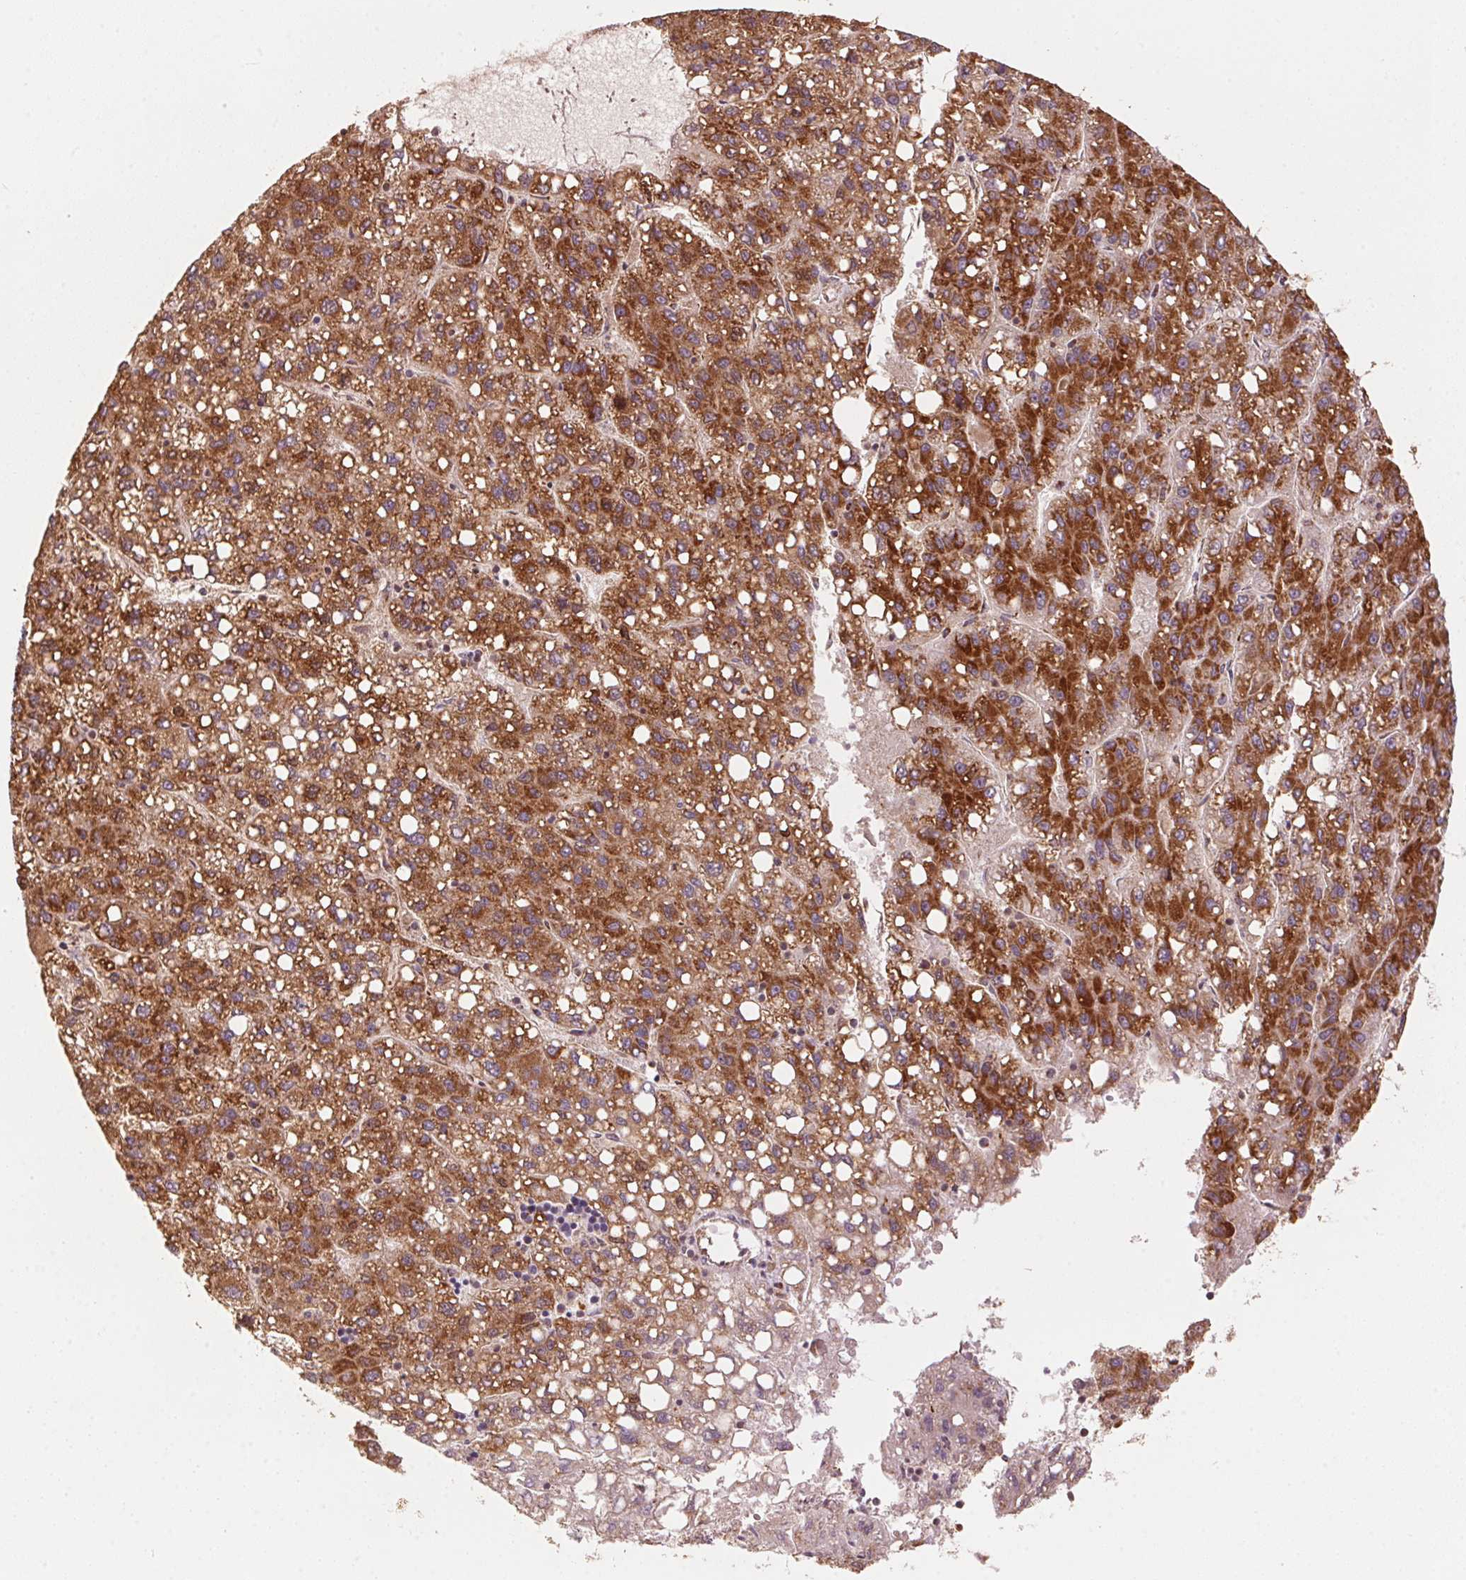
{"staining": {"intensity": "strong", "quantity": ">75%", "location": "cytoplasmic/membranous"}, "tissue": "liver cancer", "cell_type": "Tumor cells", "image_type": "cancer", "snomed": [{"axis": "morphology", "description": "Carcinoma, Hepatocellular, NOS"}, {"axis": "topography", "description": "Liver"}], "caption": "The micrograph exhibits immunohistochemical staining of liver cancer (hepatocellular carcinoma). There is strong cytoplasmic/membranous expression is appreciated in approximately >75% of tumor cells. (Stains: DAB in brown, nuclei in blue, Microscopy: brightfield microscopy at high magnification).", "gene": "TOMM70", "patient": {"sex": "female", "age": 82}}